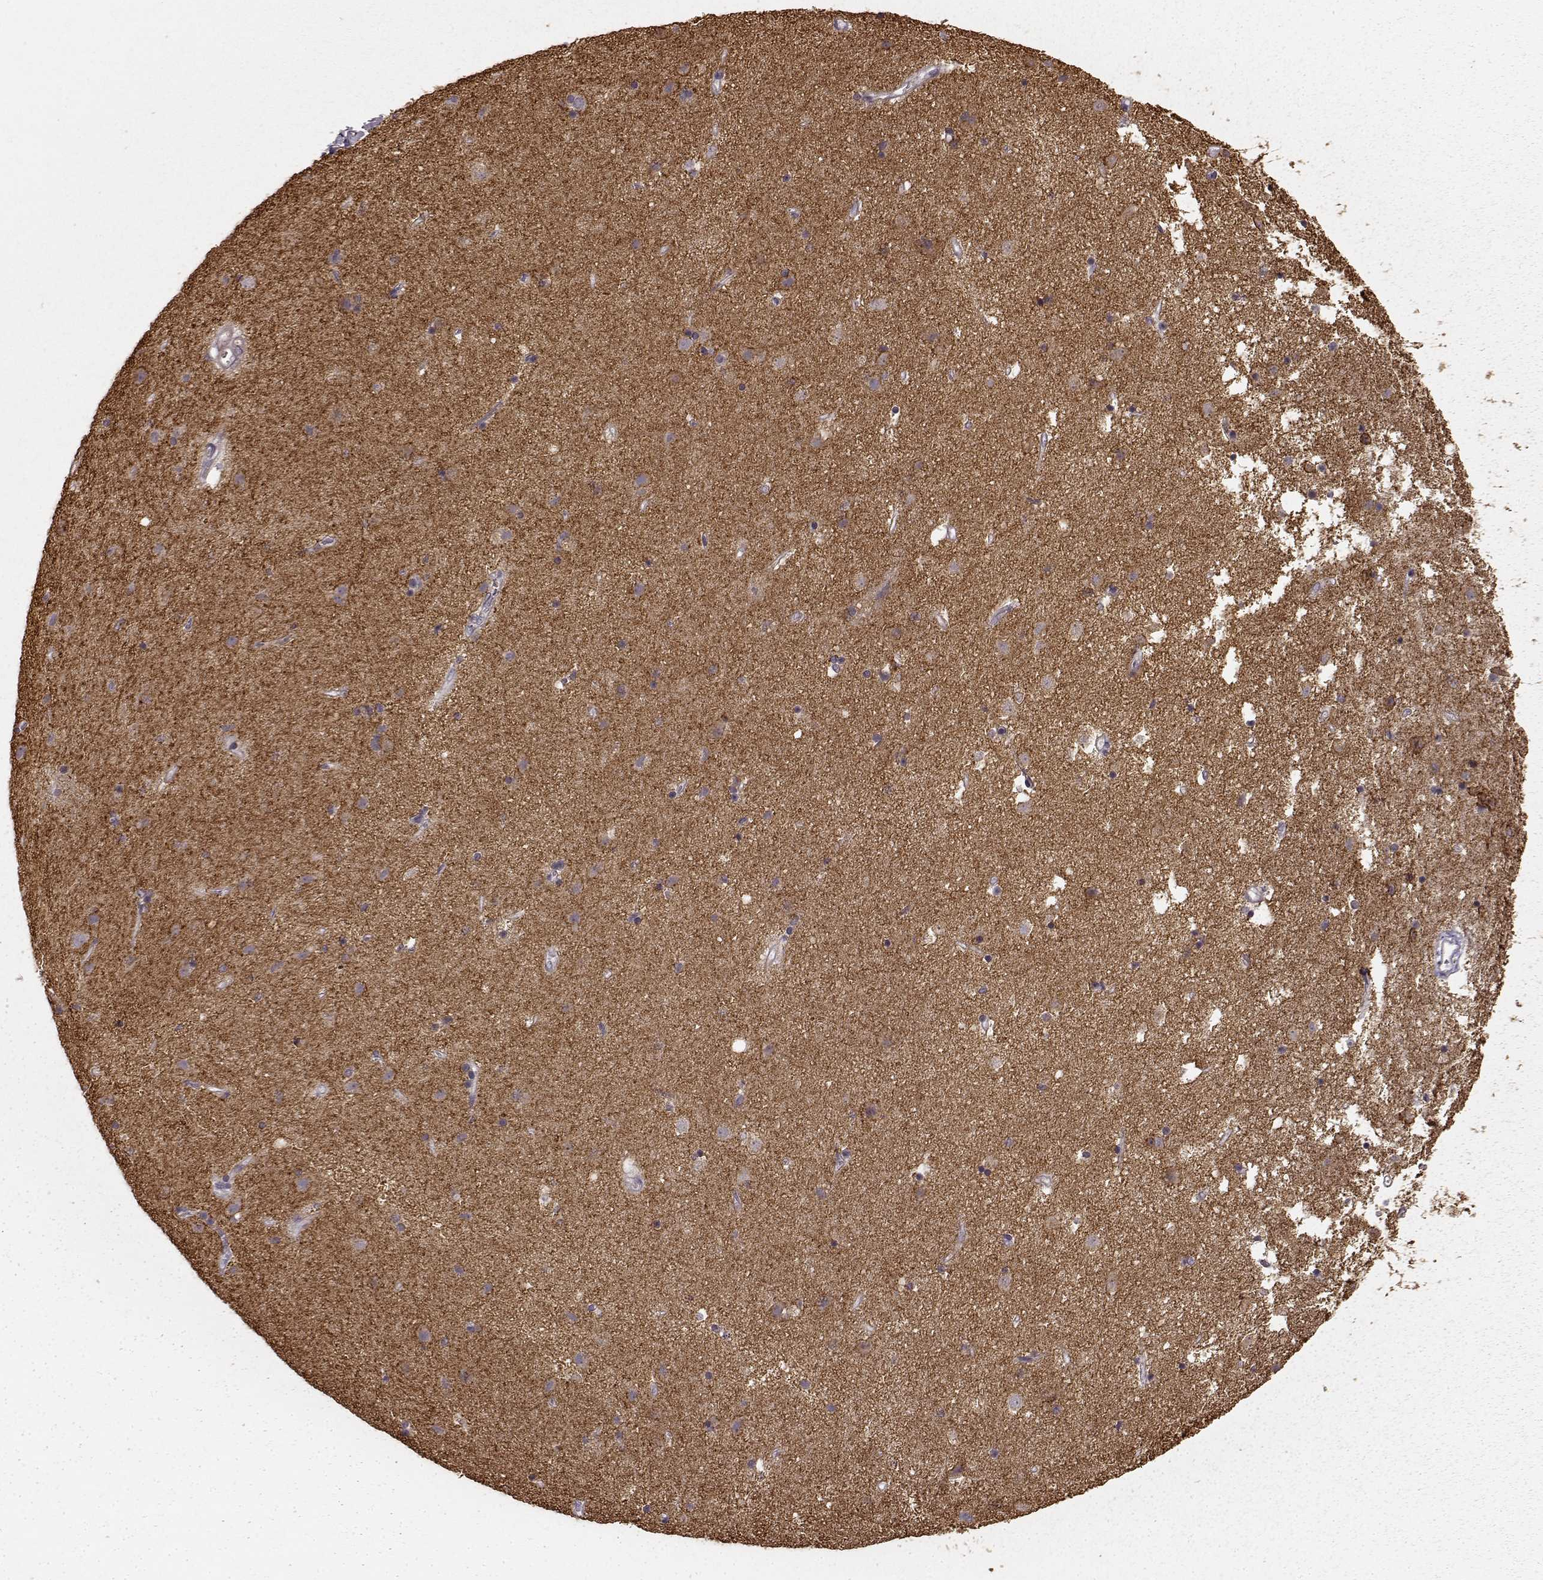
{"staining": {"intensity": "negative", "quantity": "none", "location": "none"}, "tissue": "caudate", "cell_type": "Glial cells", "image_type": "normal", "snomed": [{"axis": "morphology", "description": "Normal tissue, NOS"}, {"axis": "topography", "description": "Lateral ventricle wall"}], "caption": "A histopathology image of caudate stained for a protein exhibits no brown staining in glial cells. (DAB (3,3'-diaminobenzidine) immunohistochemistry visualized using brightfield microscopy, high magnification).", "gene": "PRKCE", "patient": {"sex": "female", "age": 71}}